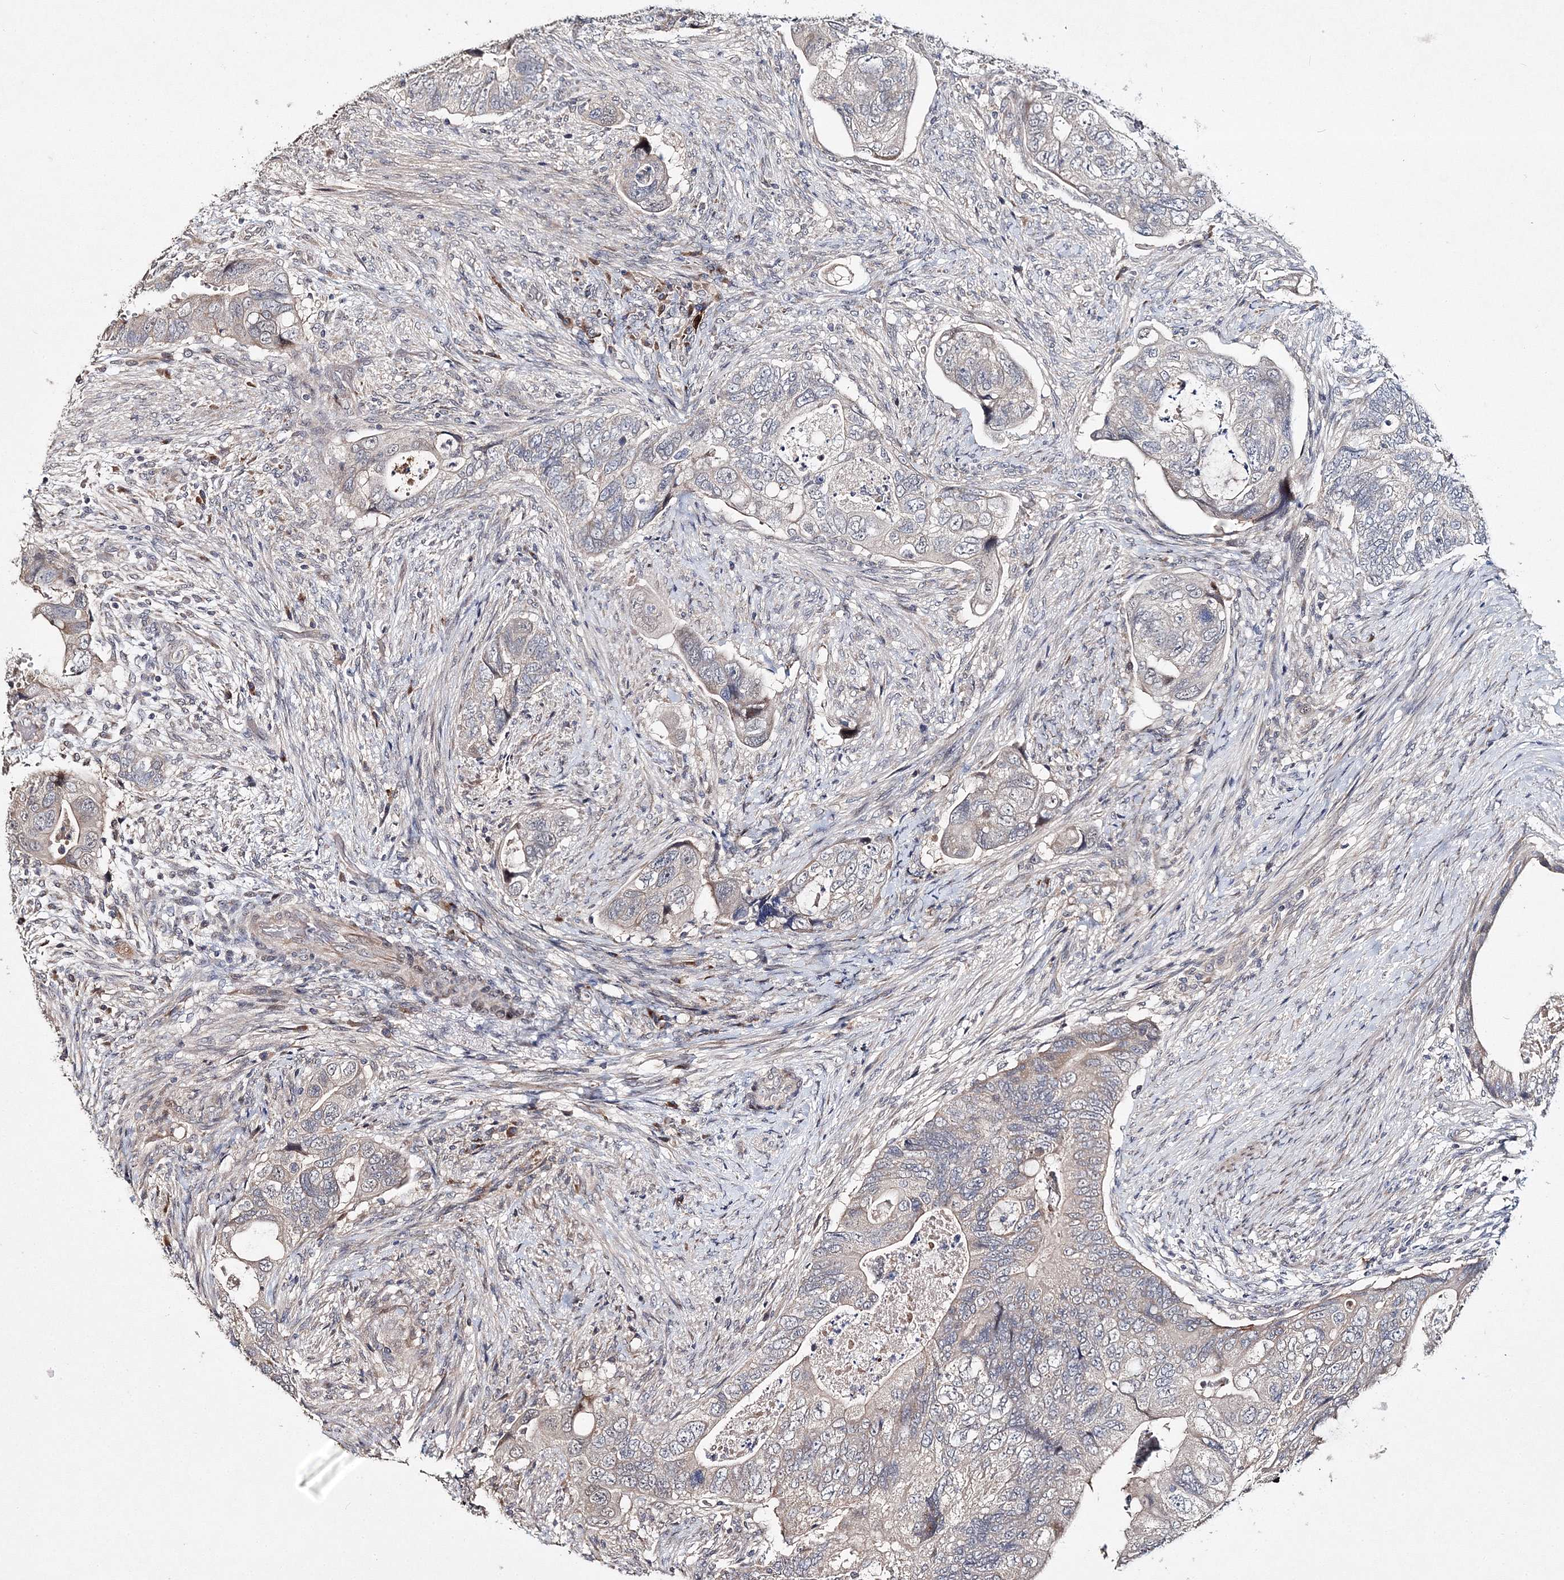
{"staining": {"intensity": "weak", "quantity": "<25%", "location": "cytoplasmic/membranous"}, "tissue": "colorectal cancer", "cell_type": "Tumor cells", "image_type": "cancer", "snomed": [{"axis": "morphology", "description": "Adenocarcinoma, NOS"}, {"axis": "topography", "description": "Rectum"}], "caption": "Immunohistochemical staining of colorectal cancer (adenocarcinoma) exhibits no significant staining in tumor cells.", "gene": "GJB5", "patient": {"sex": "male", "age": 63}}